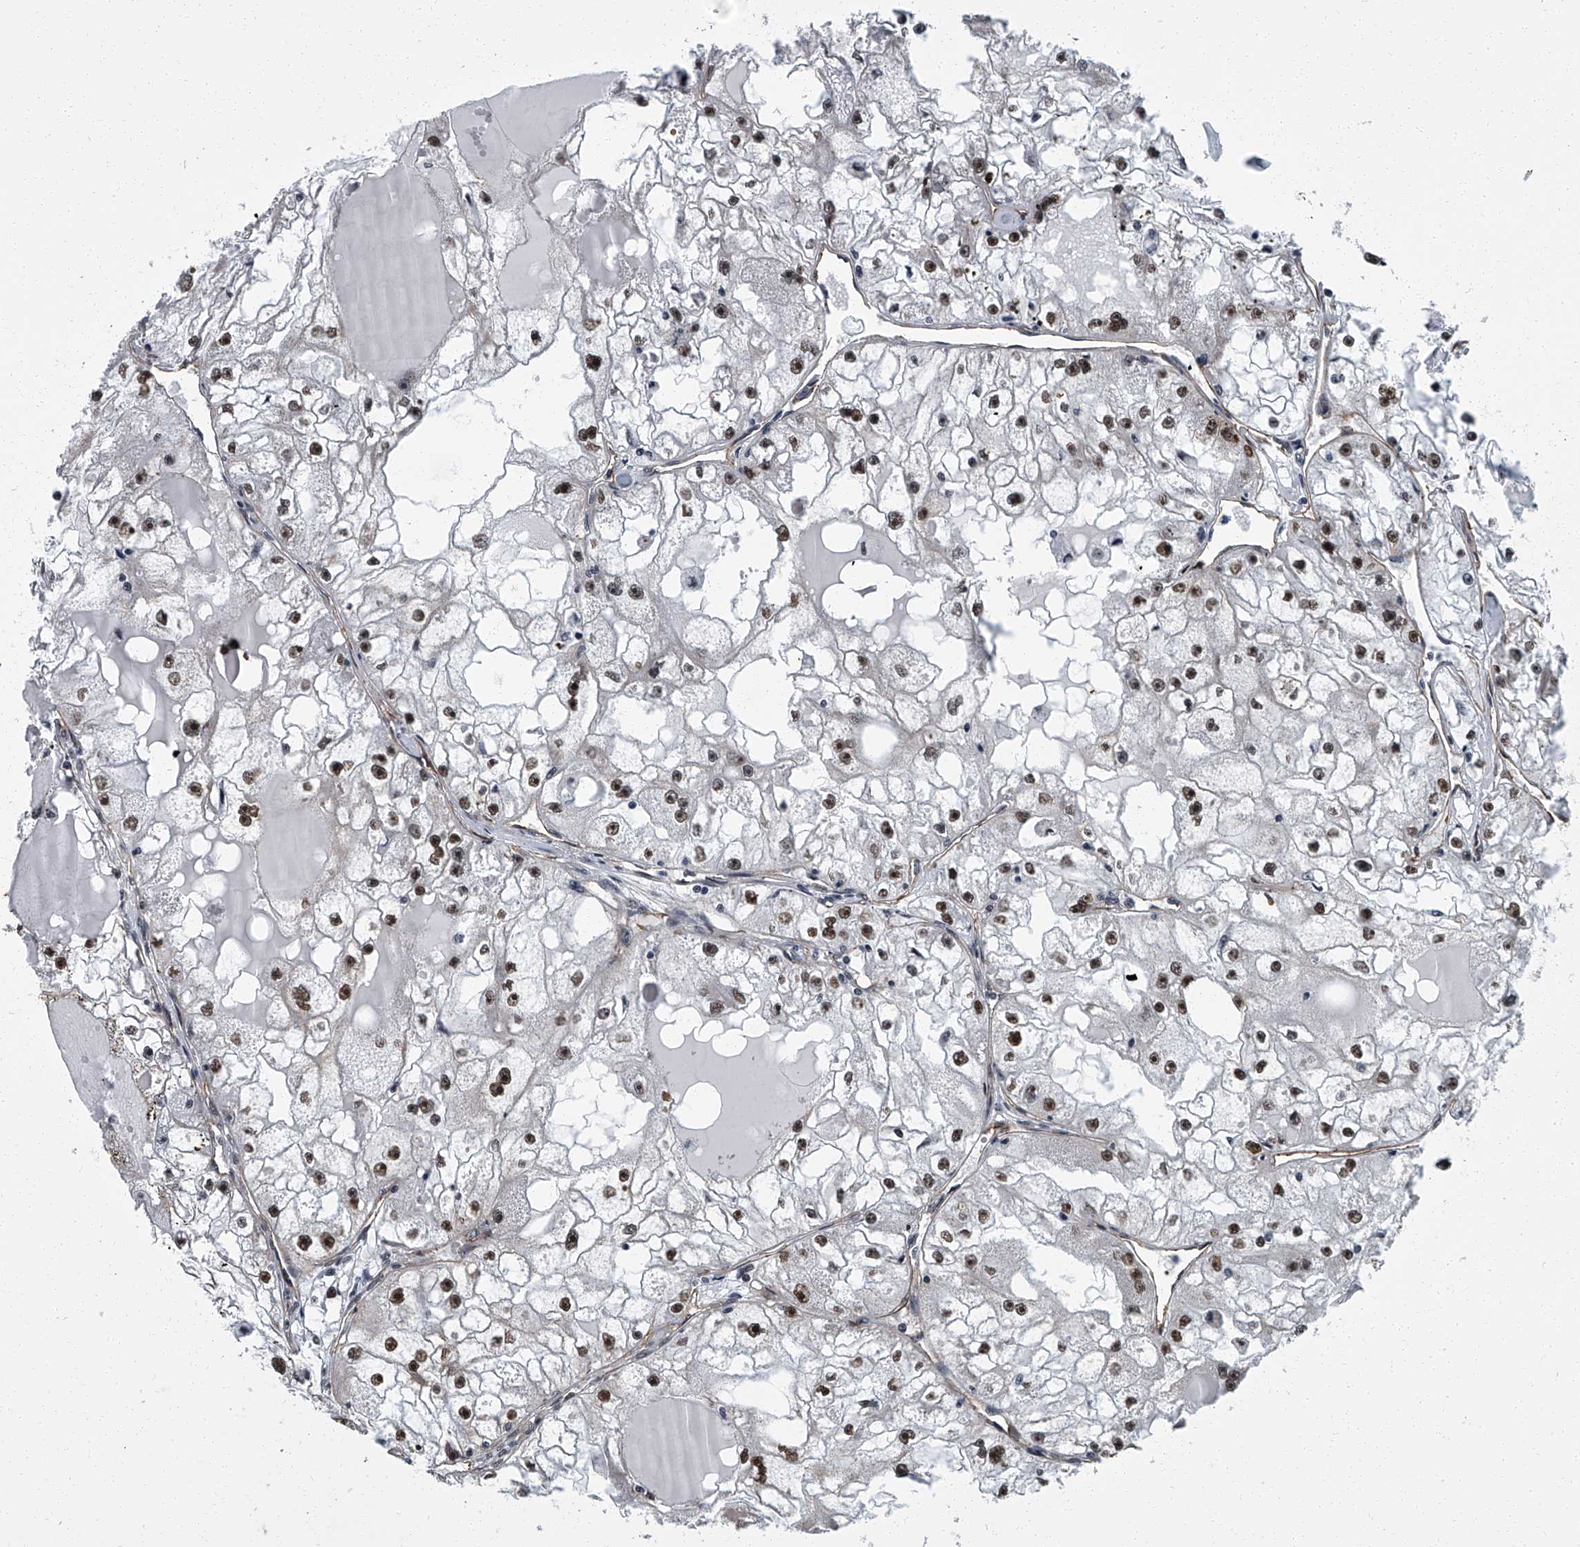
{"staining": {"intensity": "moderate", "quantity": ">75%", "location": "nuclear"}, "tissue": "renal cancer", "cell_type": "Tumor cells", "image_type": "cancer", "snomed": [{"axis": "morphology", "description": "Adenocarcinoma, NOS"}, {"axis": "topography", "description": "Kidney"}], "caption": "There is medium levels of moderate nuclear staining in tumor cells of renal cancer, as demonstrated by immunohistochemical staining (brown color).", "gene": "ZNF518B", "patient": {"sex": "male", "age": 56}}